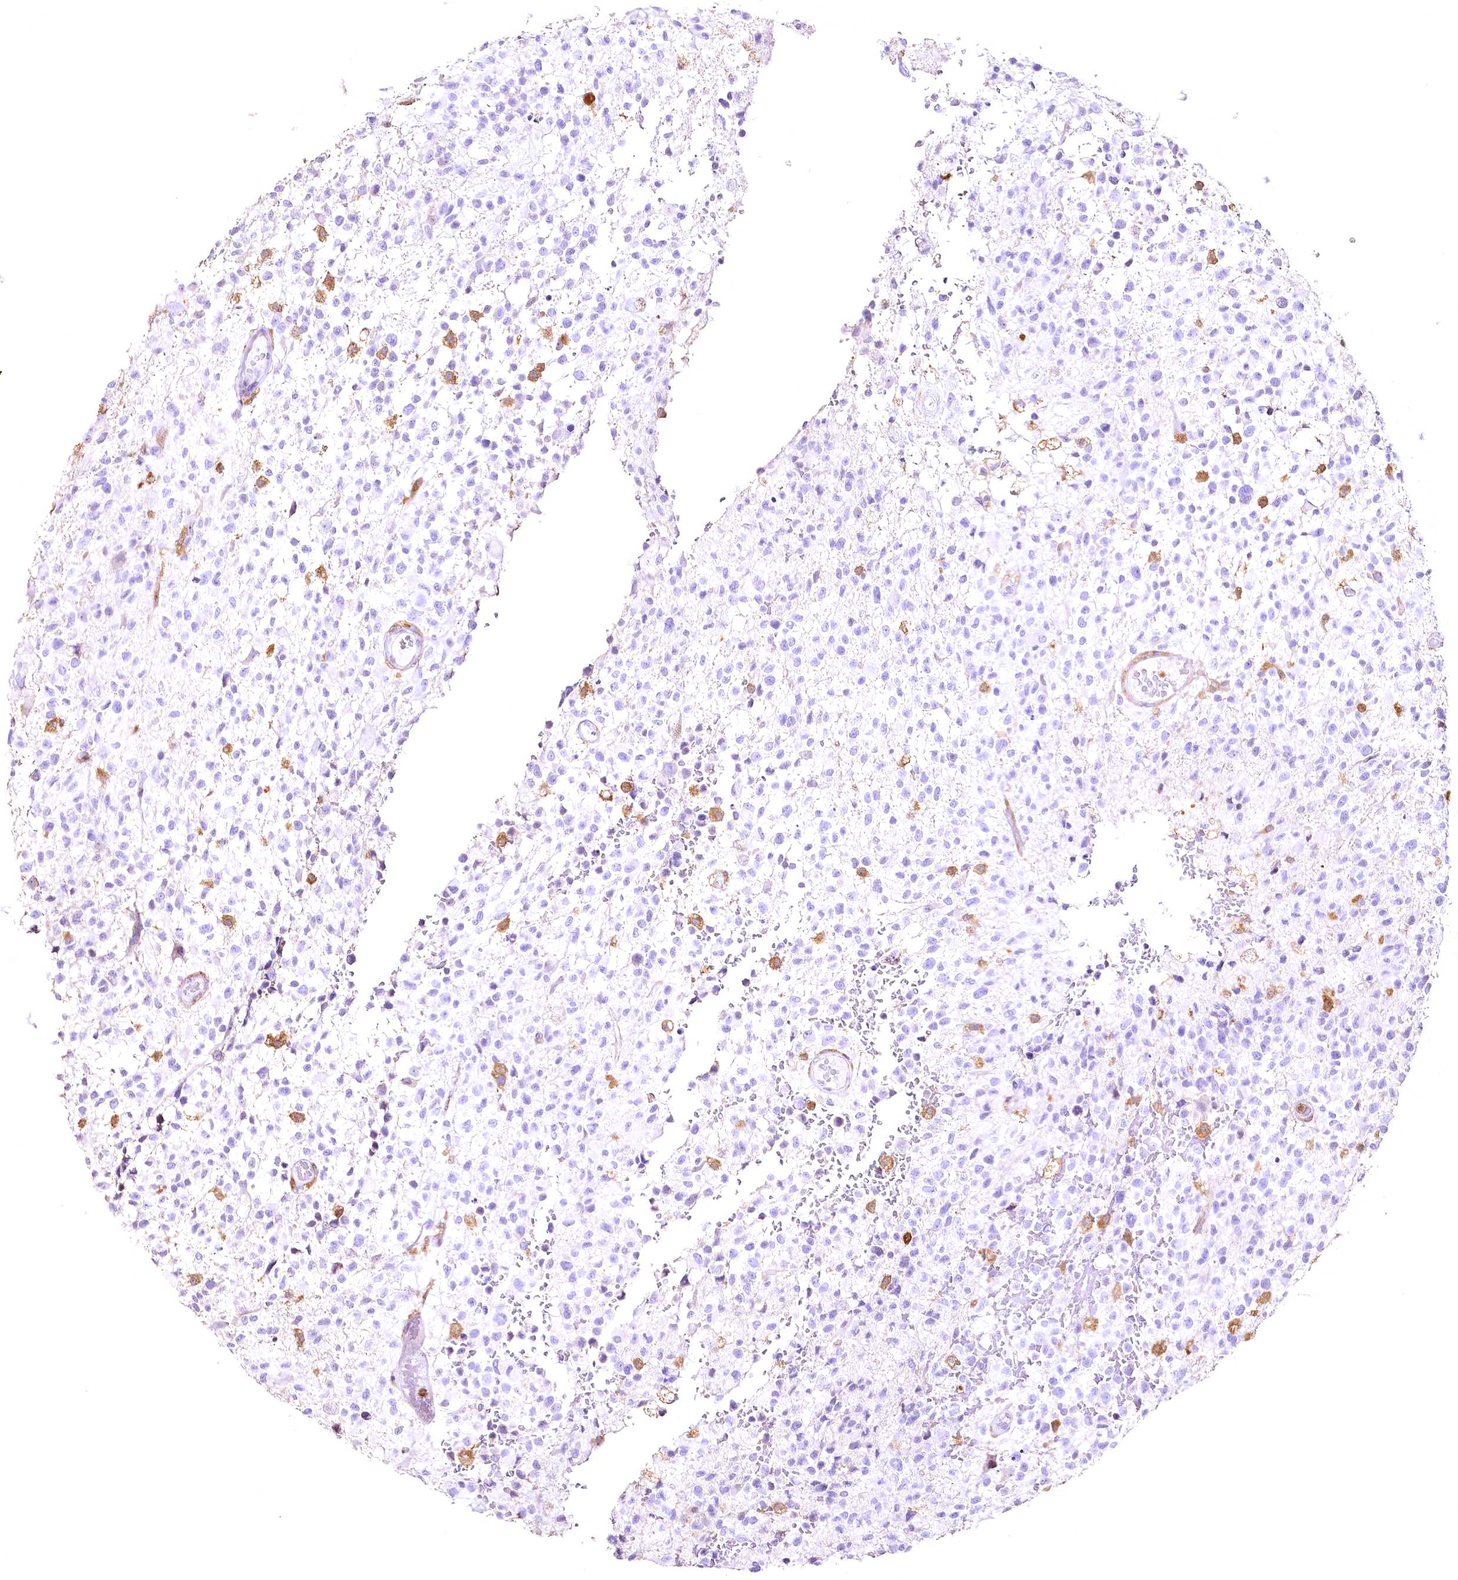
{"staining": {"intensity": "negative", "quantity": "none", "location": "none"}, "tissue": "glioma", "cell_type": "Tumor cells", "image_type": "cancer", "snomed": [{"axis": "morphology", "description": "Glioma, malignant, High grade"}, {"axis": "morphology", "description": "Glioblastoma, NOS"}, {"axis": "topography", "description": "Brain"}], "caption": "There is no significant staining in tumor cells of glioma.", "gene": "DOCK2", "patient": {"sex": "male", "age": 60}}